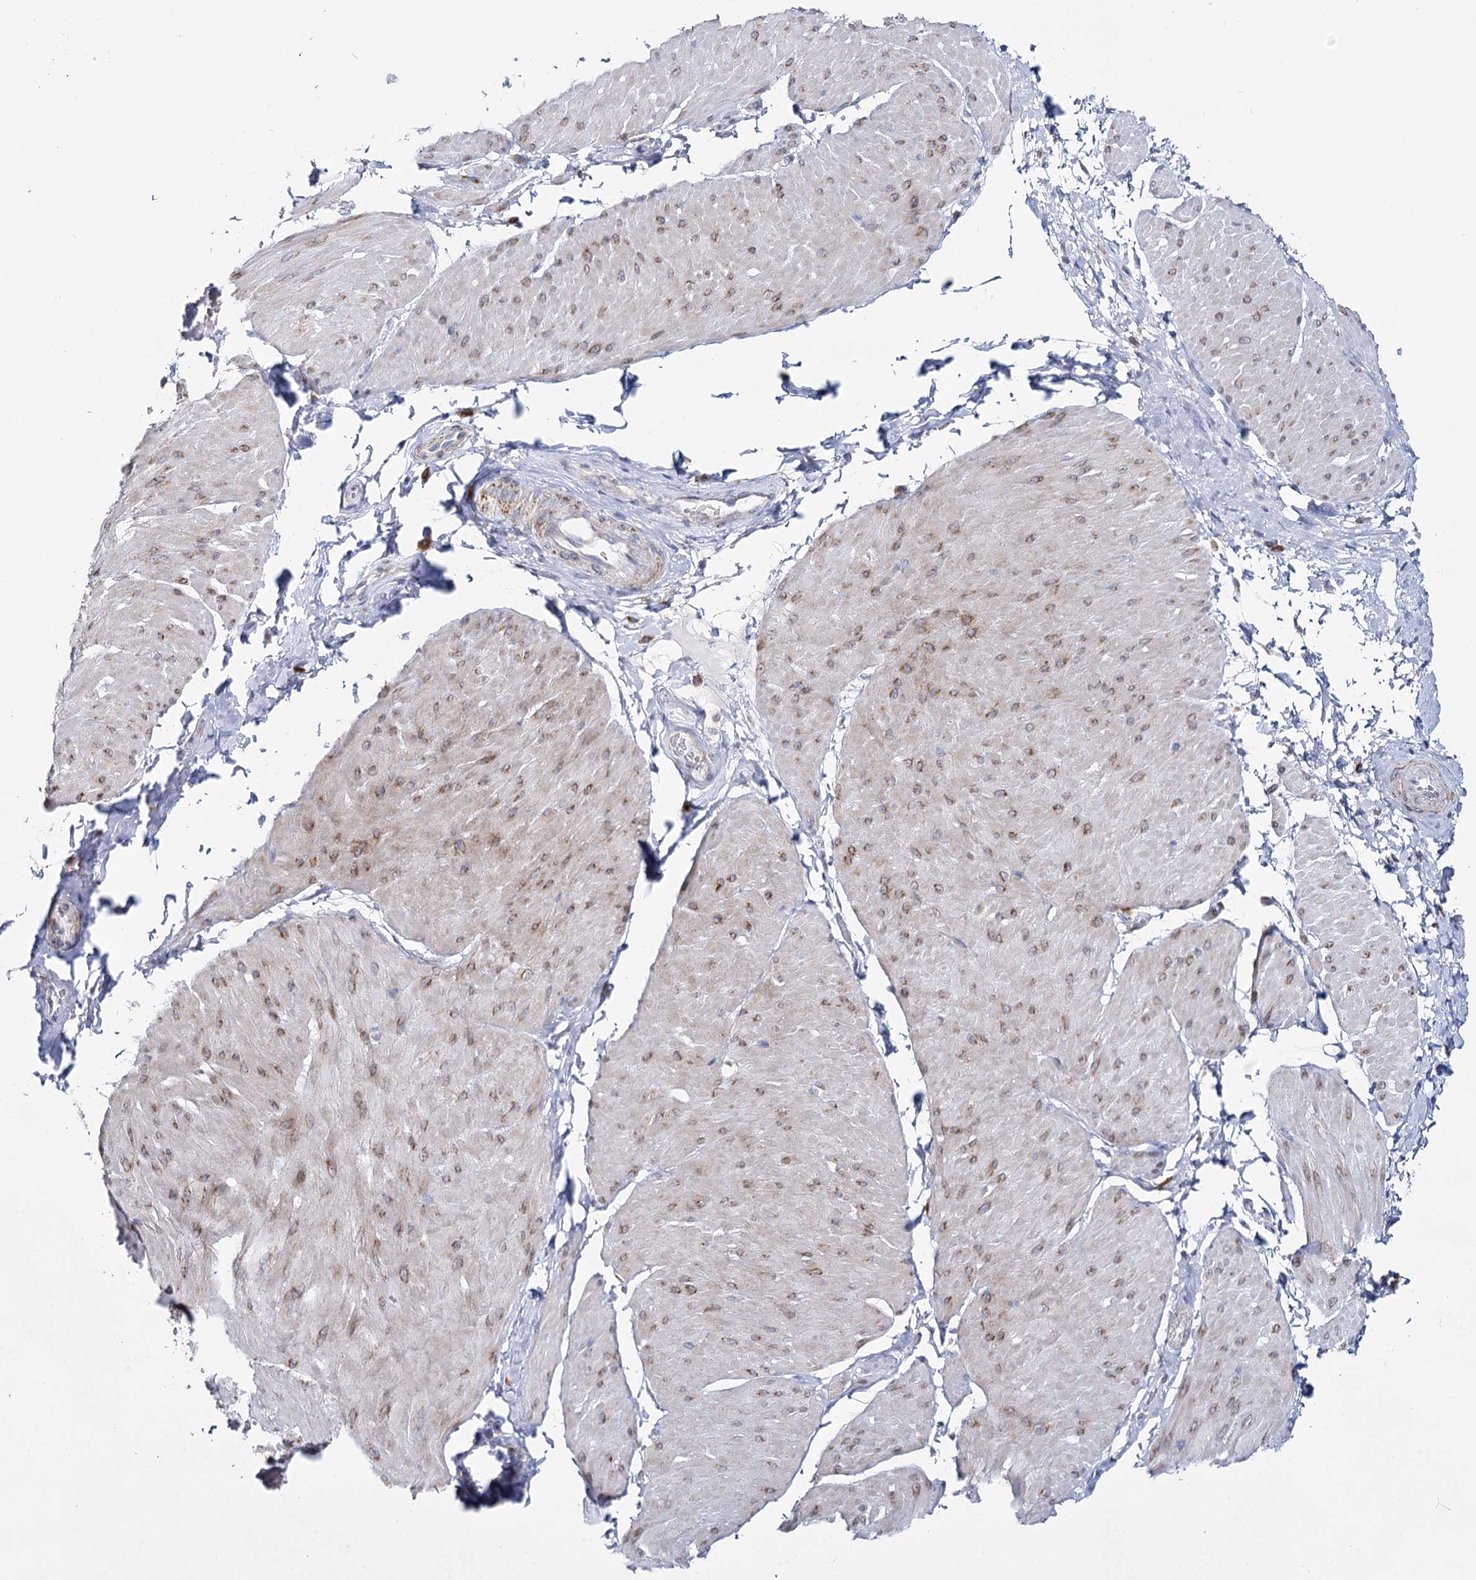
{"staining": {"intensity": "moderate", "quantity": "<25%", "location": "cytoplasmic/membranous"}, "tissue": "smooth muscle", "cell_type": "Smooth muscle cells", "image_type": "normal", "snomed": [{"axis": "morphology", "description": "Urothelial carcinoma, High grade"}, {"axis": "topography", "description": "Urinary bladder"}], "caption": "Immunohistochemical staining of normal human smooth muscle demonstrates <25% levels of moderate cytoplasmic/membranous protein expression in about <25% of smooth muscle cells. Immunohistochemistry stains the protein in brown and the nuclei are stained blue.", "gene": "THUMPD3", "patient": {"sex": "male", "age": 46}}